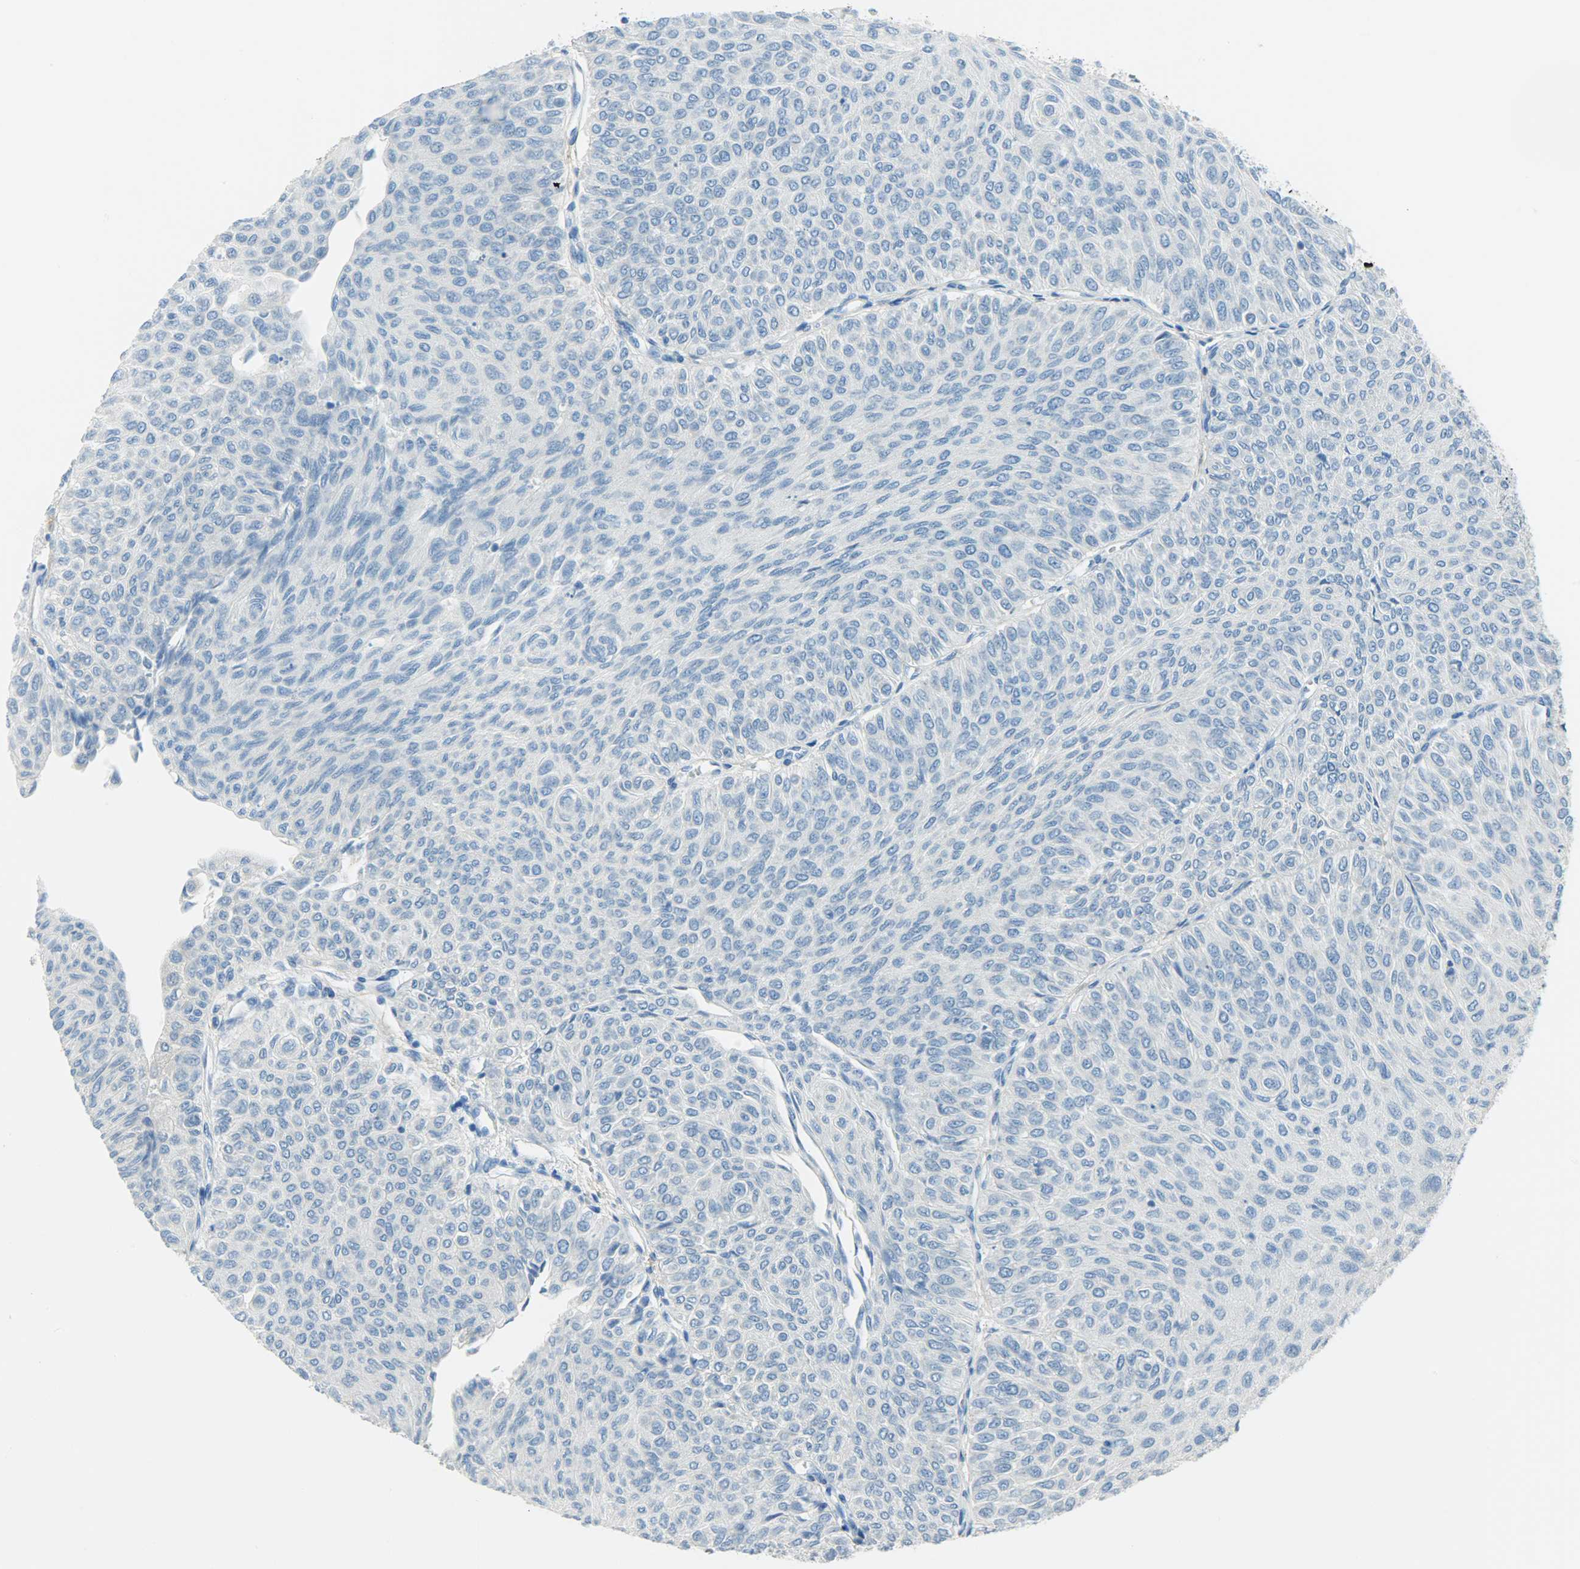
{"staining": {"intensity": "negative", "quantity": "none", "location": "none"}, "tissue": "urothelial cancer", "cell_type": "Tumor cells", "image_type": "cancer", "snomed": [{"axis": "morphology", "description": "Urothelial carcinoma, Low grade"}, {"axis": "topography", "description": "Urinary bladder"}], "caption": "IHC photomicrograph of neoplastic tissue: urothelial carcinoma (low-grade) stained with DAB demonstrates no significant protein positivity in tumor cells. (DAB IHC, high magnification).", "gene": "PROM1", "patient": {"sex": "male", "age": 78}}